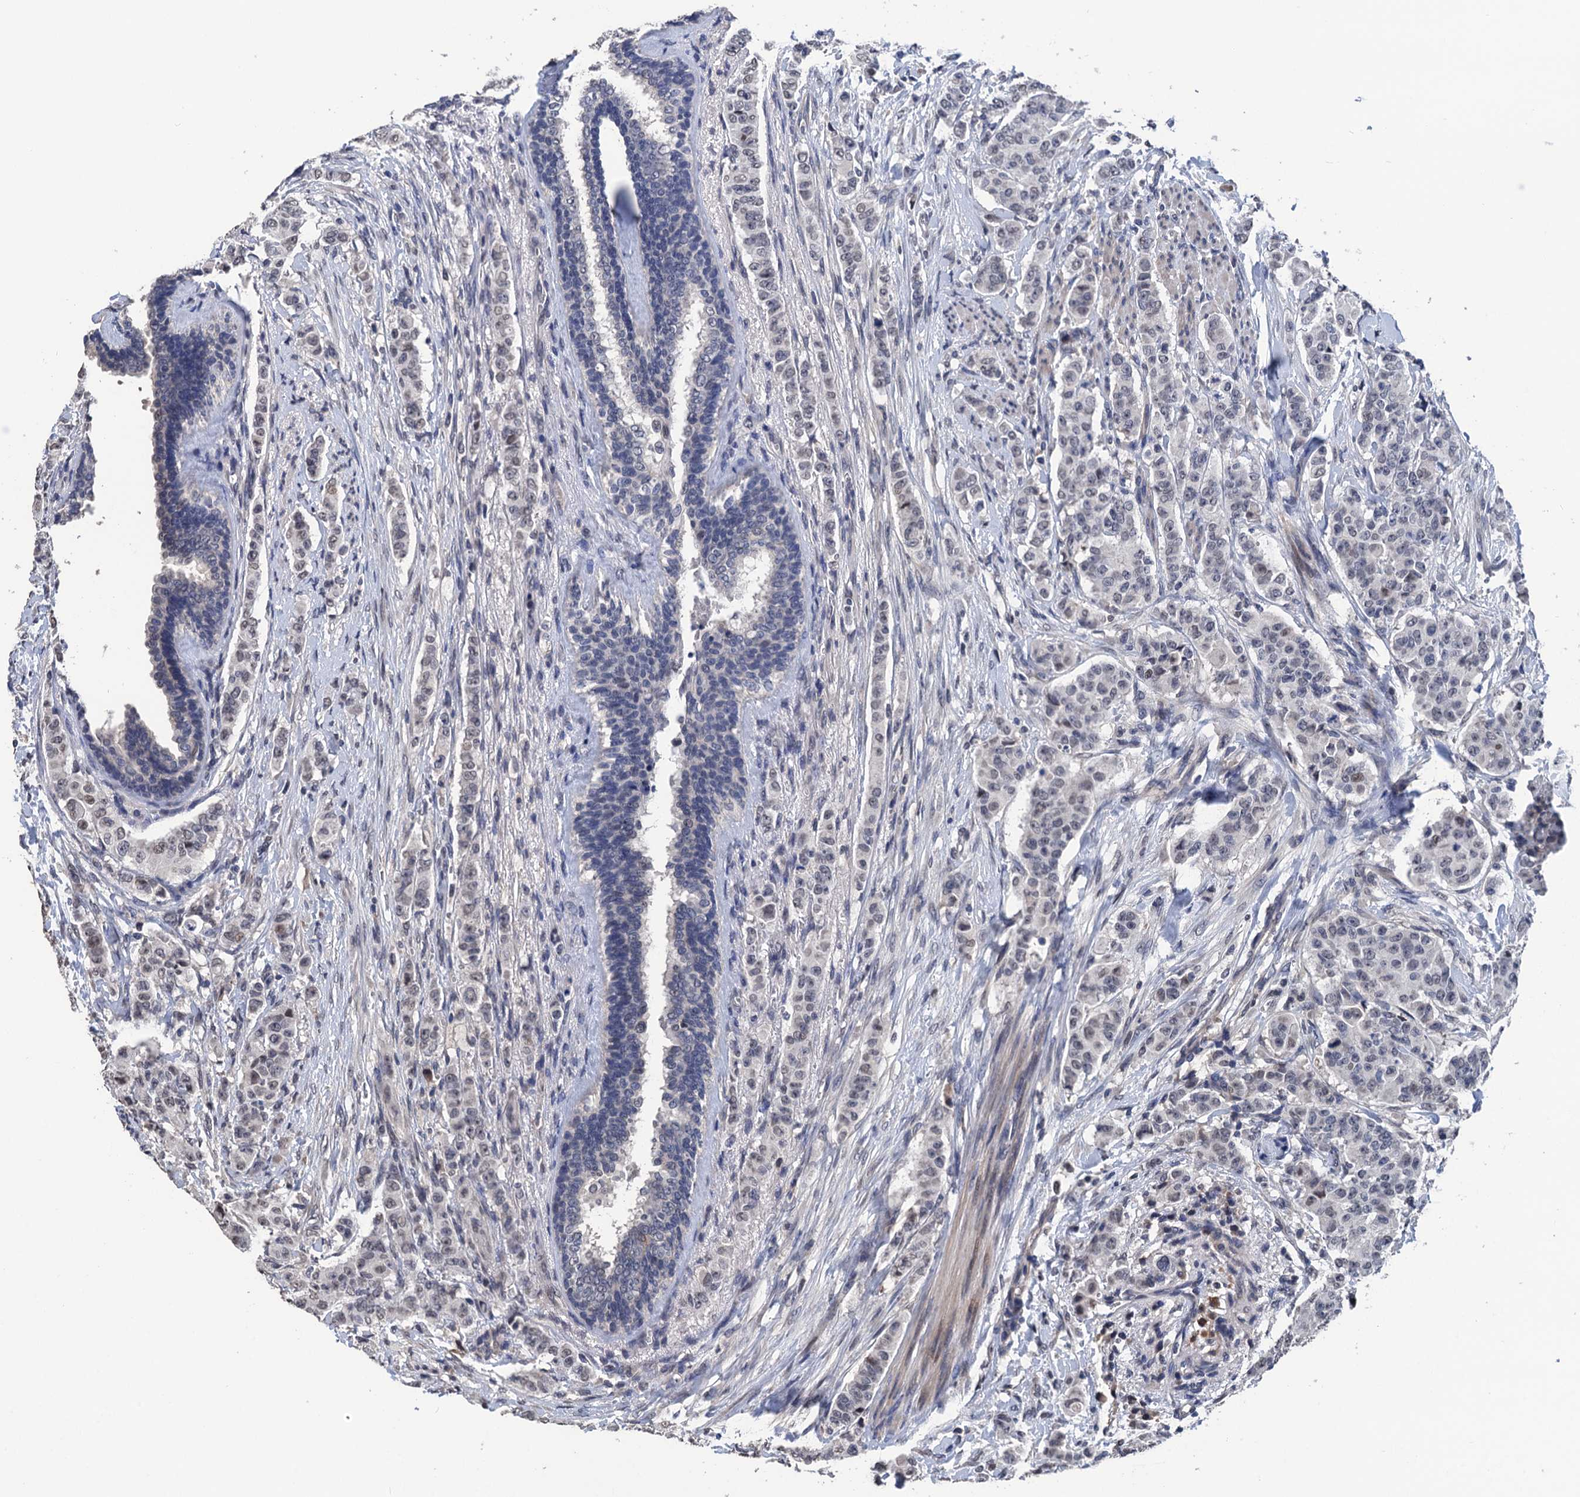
{"staining": {"intensity": "weak", "quantity": "25%-75%", "location": "nuclear"}, "tissue": "breast cancer", "cell_type": "Tumor cells", "image_type": "cancer", "snomed": [{"axis": "morphology", "description": "Duct carcinoma"}, {"axis": "topography", "description": "Breast"}], "caption": "Immunohistochemical staining of breast invasive ductal carcinoma demonstrates low levels of weak nuclear staining in about 25%-75% of tumor cells.", "gene": "ART5", "patient": {"sex": "female", "age": 40}}